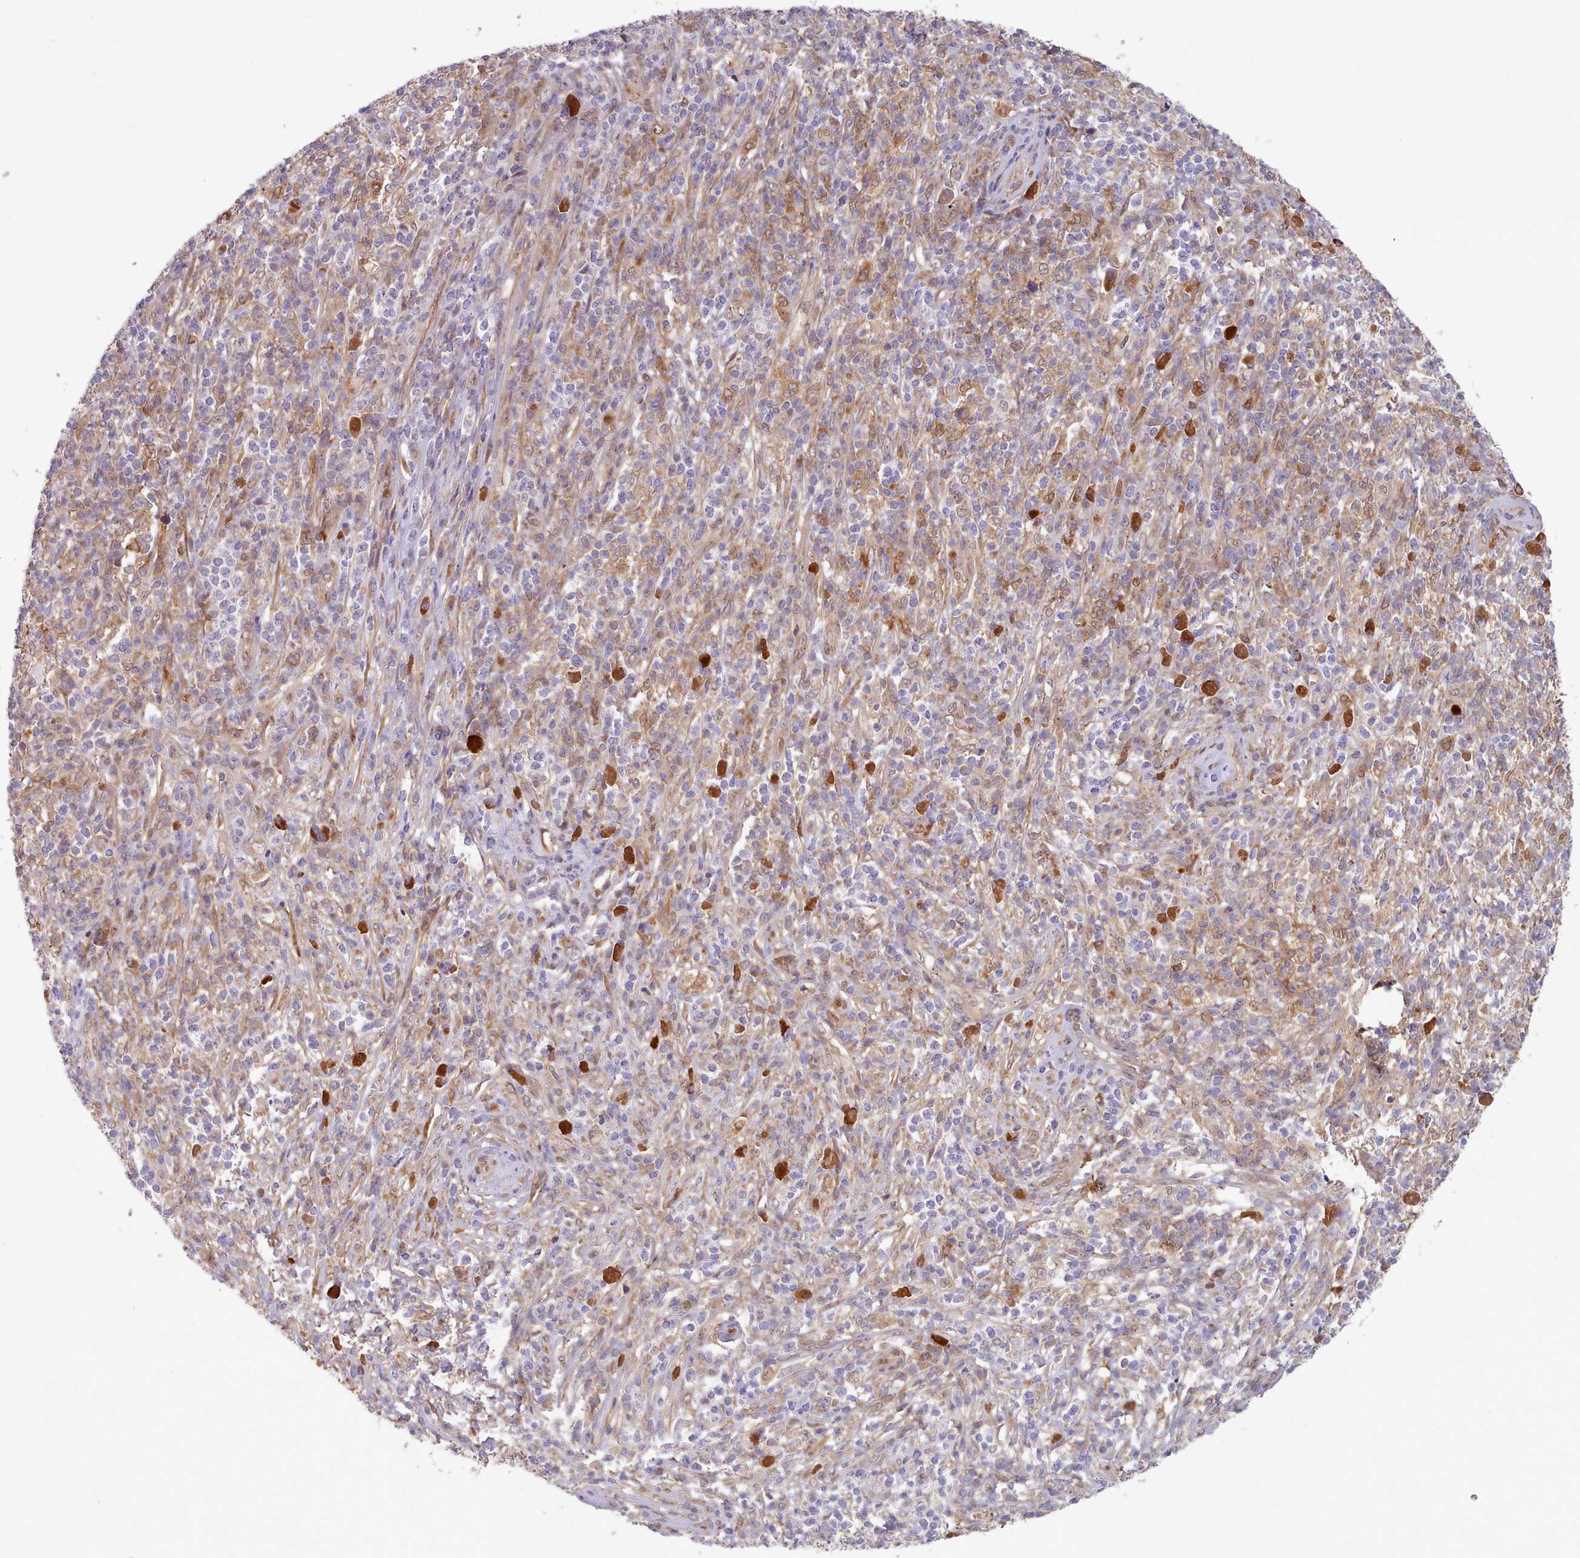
{"staining": {"intensity": "weak", "quantity": "<25%", "location": "cytoplasmic/membranous"}, "tissue": "melanoma", "cell_type": "Tumor cells", "image_type": "cancer", "snomed": [{"axis": "morphology", "description": "Malignant melanoma, NOS"}, {"axis": "topography", "description": "Skin"}], "caption": "An image of melanoma stained for a protein reveals no brown staining in tumor cells.", "gene": "CES3", "patient": {"sex": "male", "age": 66}}